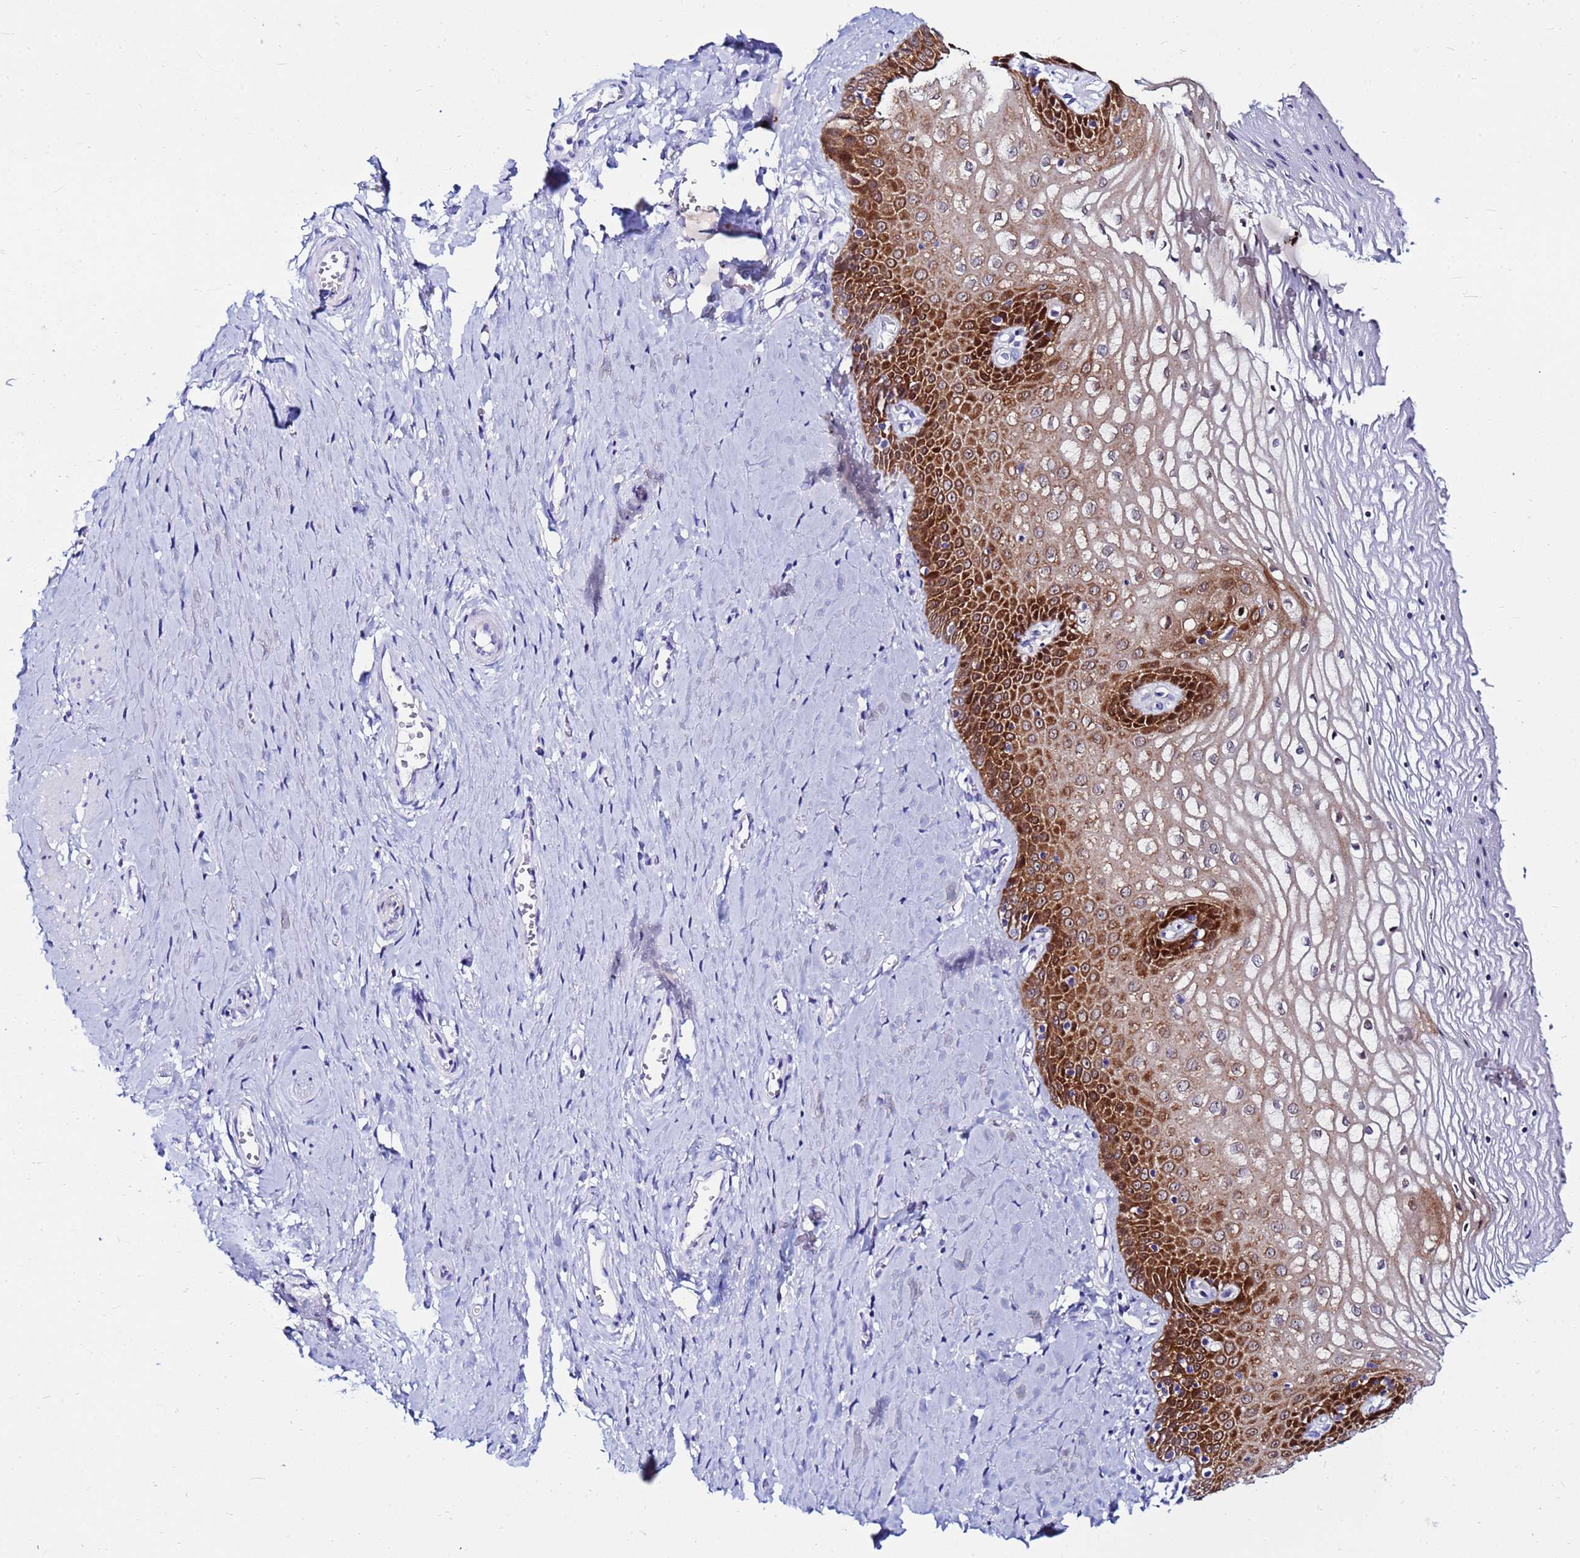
{"staining": {"intensity": "strong", "quantity": "25%-75%", "location": "cytoplasmic/membranous"}, "tissue": "vagina", "cell_type": "Squamous epithelial cells", "image_type": "normal", "snomed": [{"axis": "morphology", "description": "Normal tissue, NOS"}, {"axis": "topography", "description": "Vagina"}], "caption": "Immunohistochemical staining of normal vagina demonstrates high levels of strong cytoplasmic/membranous positivity in approximately 25%-75% of squamous epithelial cells. The staining is performed using DAB (3,3'-diaminobenzidine) brown chromogen to label protein expression. The nuclei are counter-stained blue using hematoxylin.", "gene": "PPP1R14C", "patient": {"sex": "female", "age": 65}}